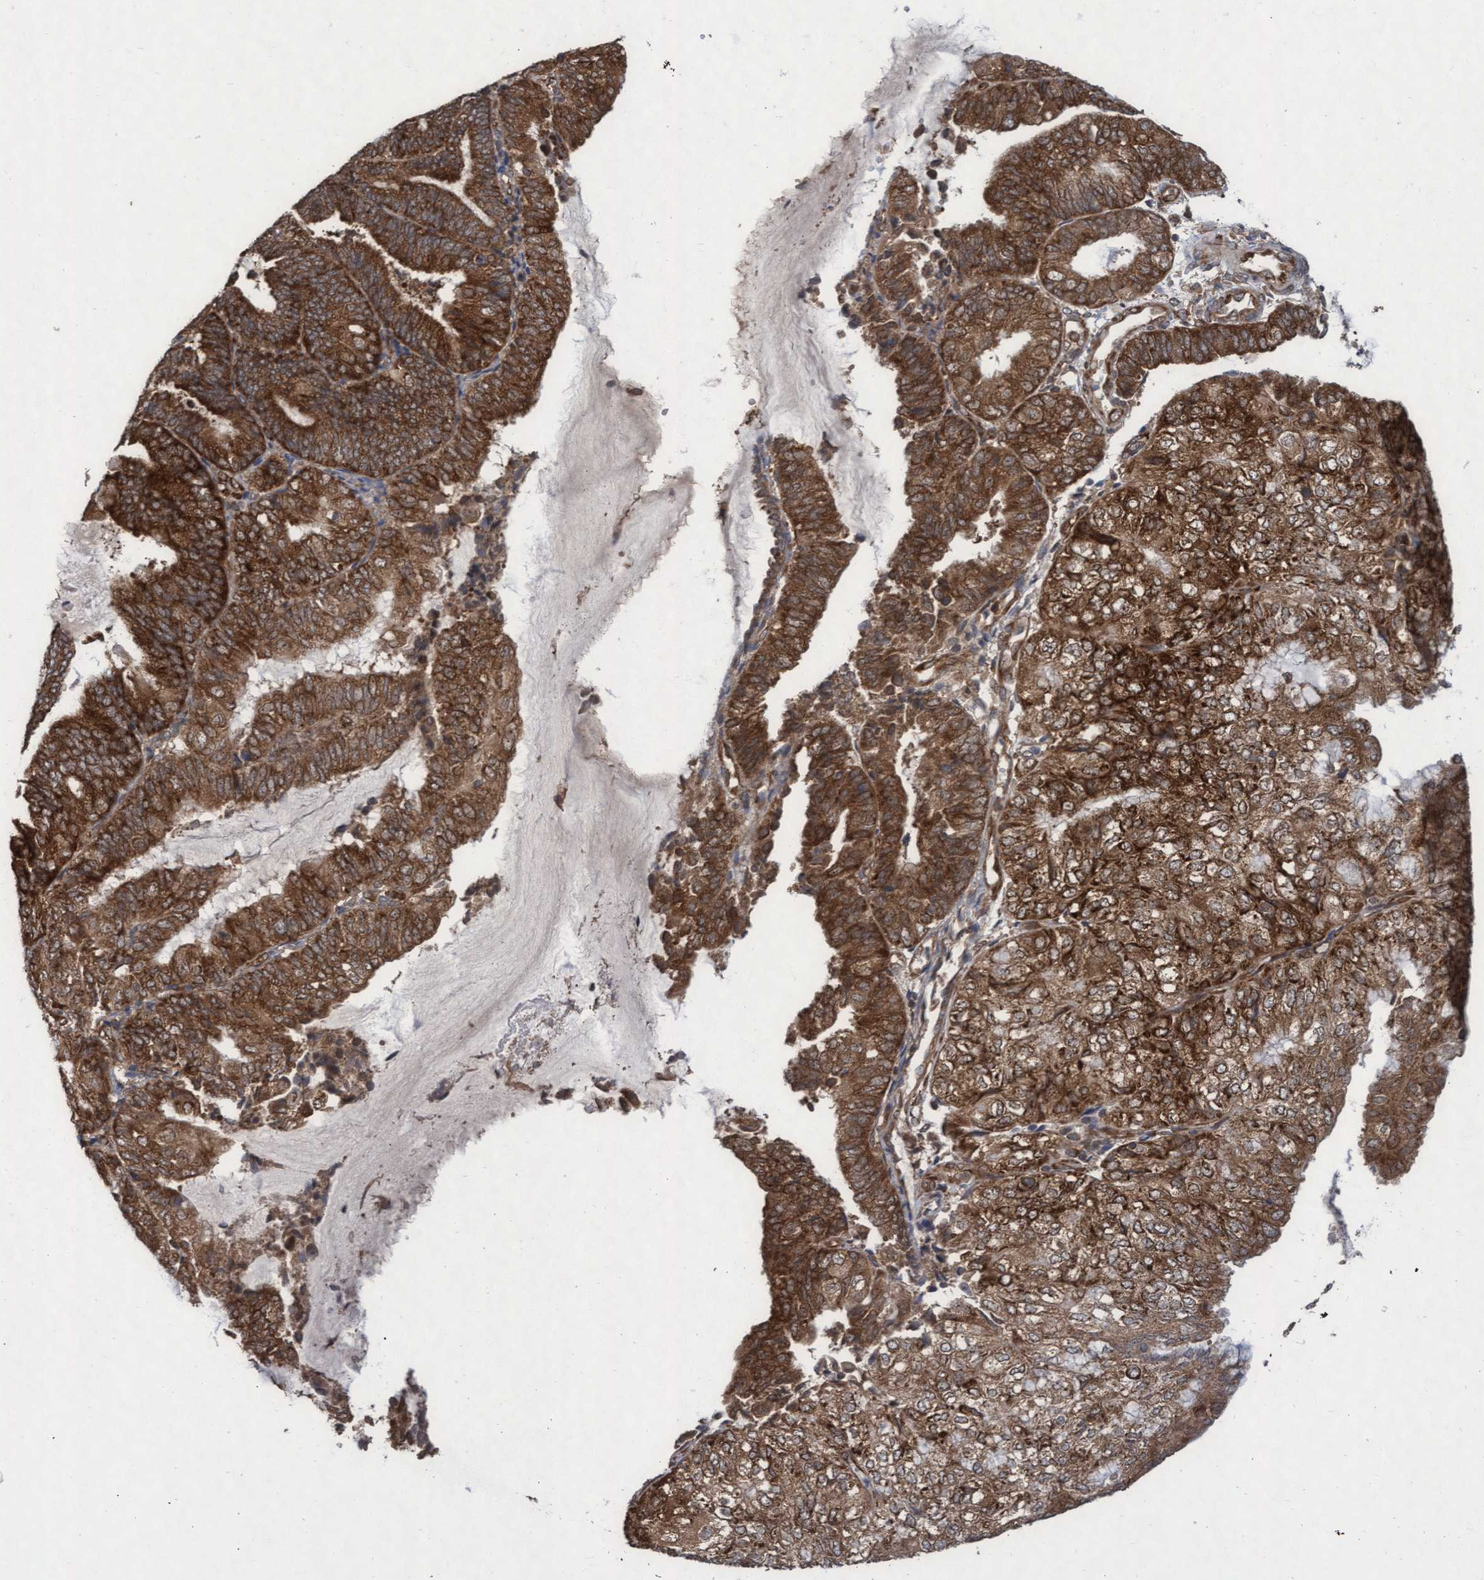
{"staining": {"intensity": "strong", "quantity": ">75%", "location": "cytoplasmic/membranous"}, "tissue": "endometrial cancer", "cell_type": "Tumor cells", "image_type": "cancer", "snomed": [{"axis": "morphology", "description": "Adenocarcinoma, NOS"}, {"axis": "topography", "description": "Endometrium"}], "caption": "This histopathology image displays endometrial adenocarcinoma stained with IHC to label a protein in brown. The cytoplasmic/membranous of tumor cells show strong positivity for the protein. Nuclei are counter-stained blue.", "gene": "ABCF2", "patient": {"sex": "female", "age": 81}}